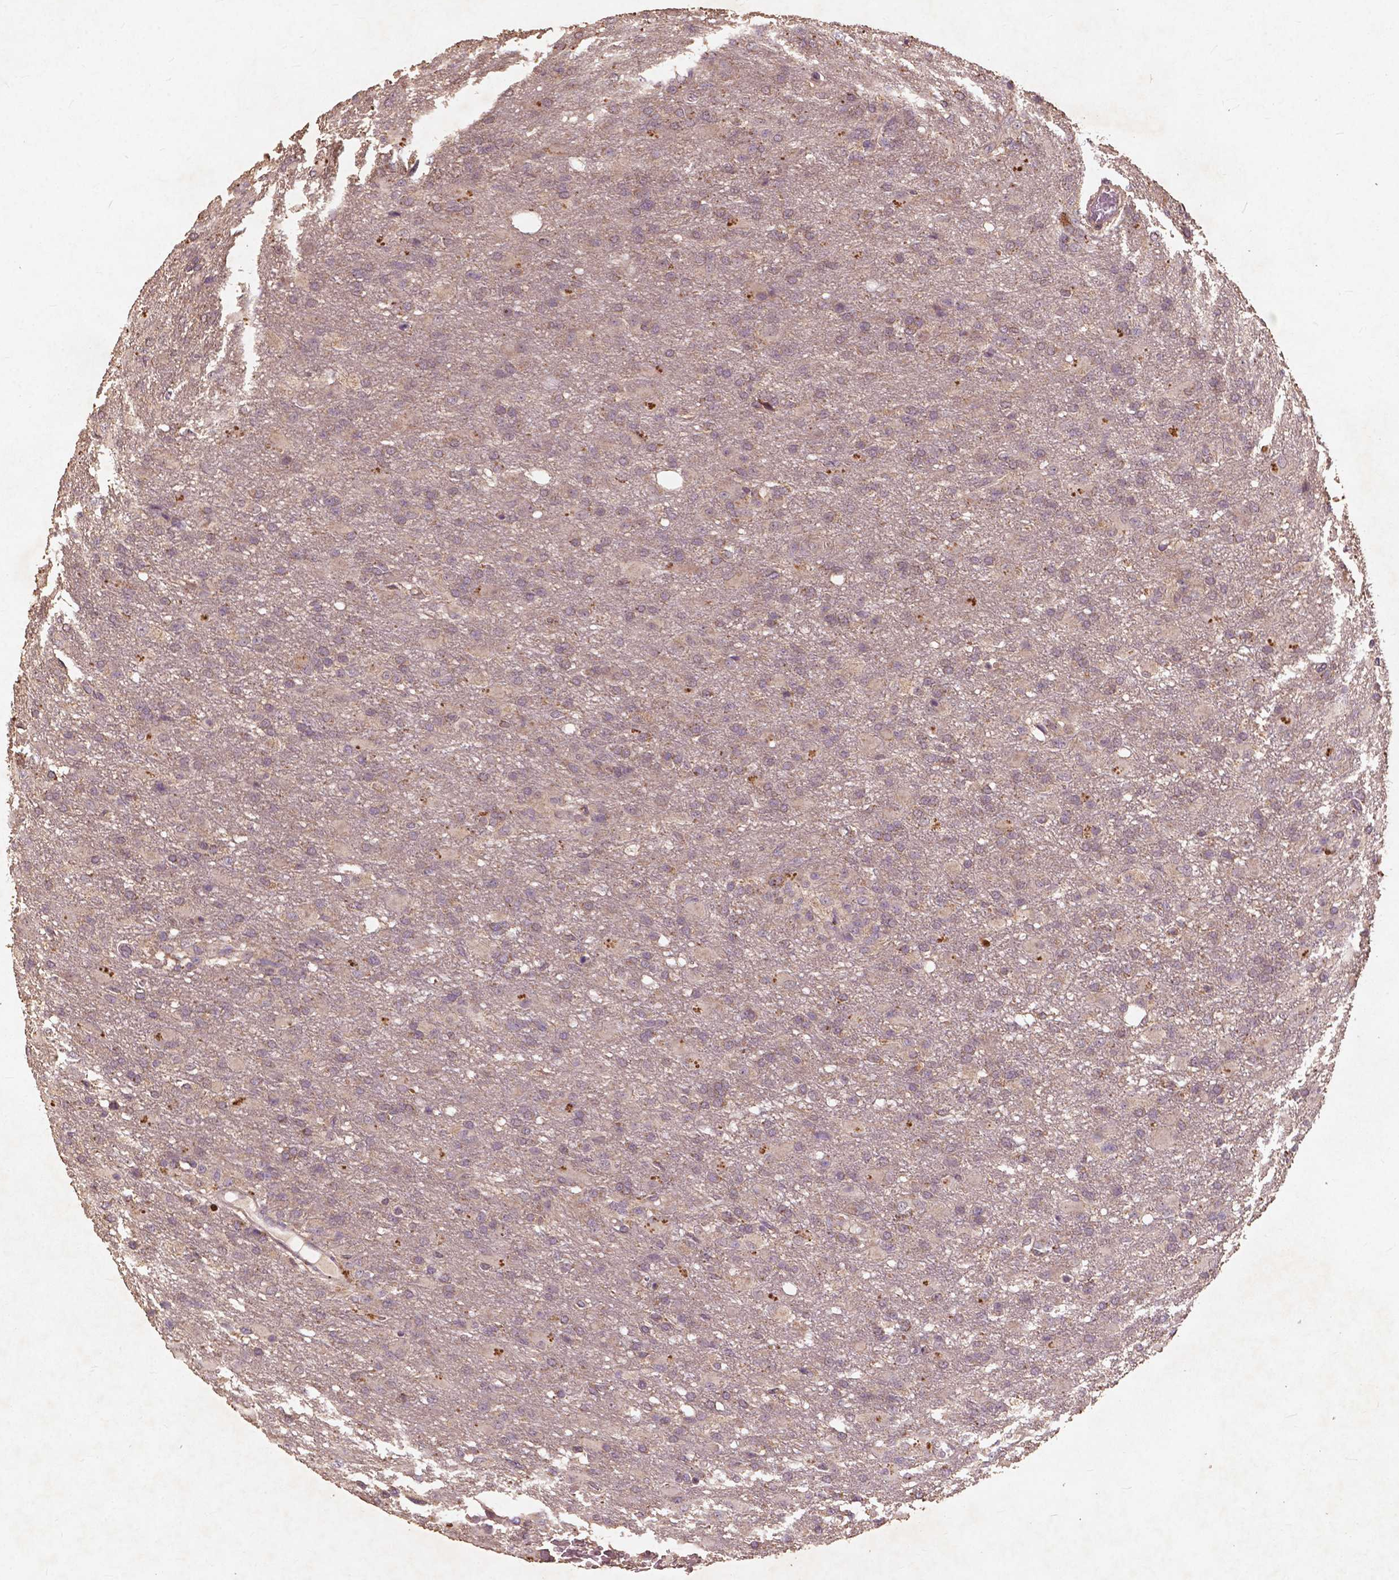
{"staining": {"intensity": "weak", "quantity": ">75%", "location": "cytoplasmic/membranous"}, "tissue": "glioma", "cell_type": "Tumor cells", "image_type": "cancer", "snomed": [{"axis": "morphology", "description": "Glioma, malignant, High grade"}, {"axis": "topography", "description": "Brain"}], "caption": "Protein expression analysis of human malignant high-grade glioma reveals weak cytoplasmic/membranous positivity in approximately >75% of tumor cells.", "gene": "ST6GALNAC5", "patient": {"sex": "male", "age": 68}}